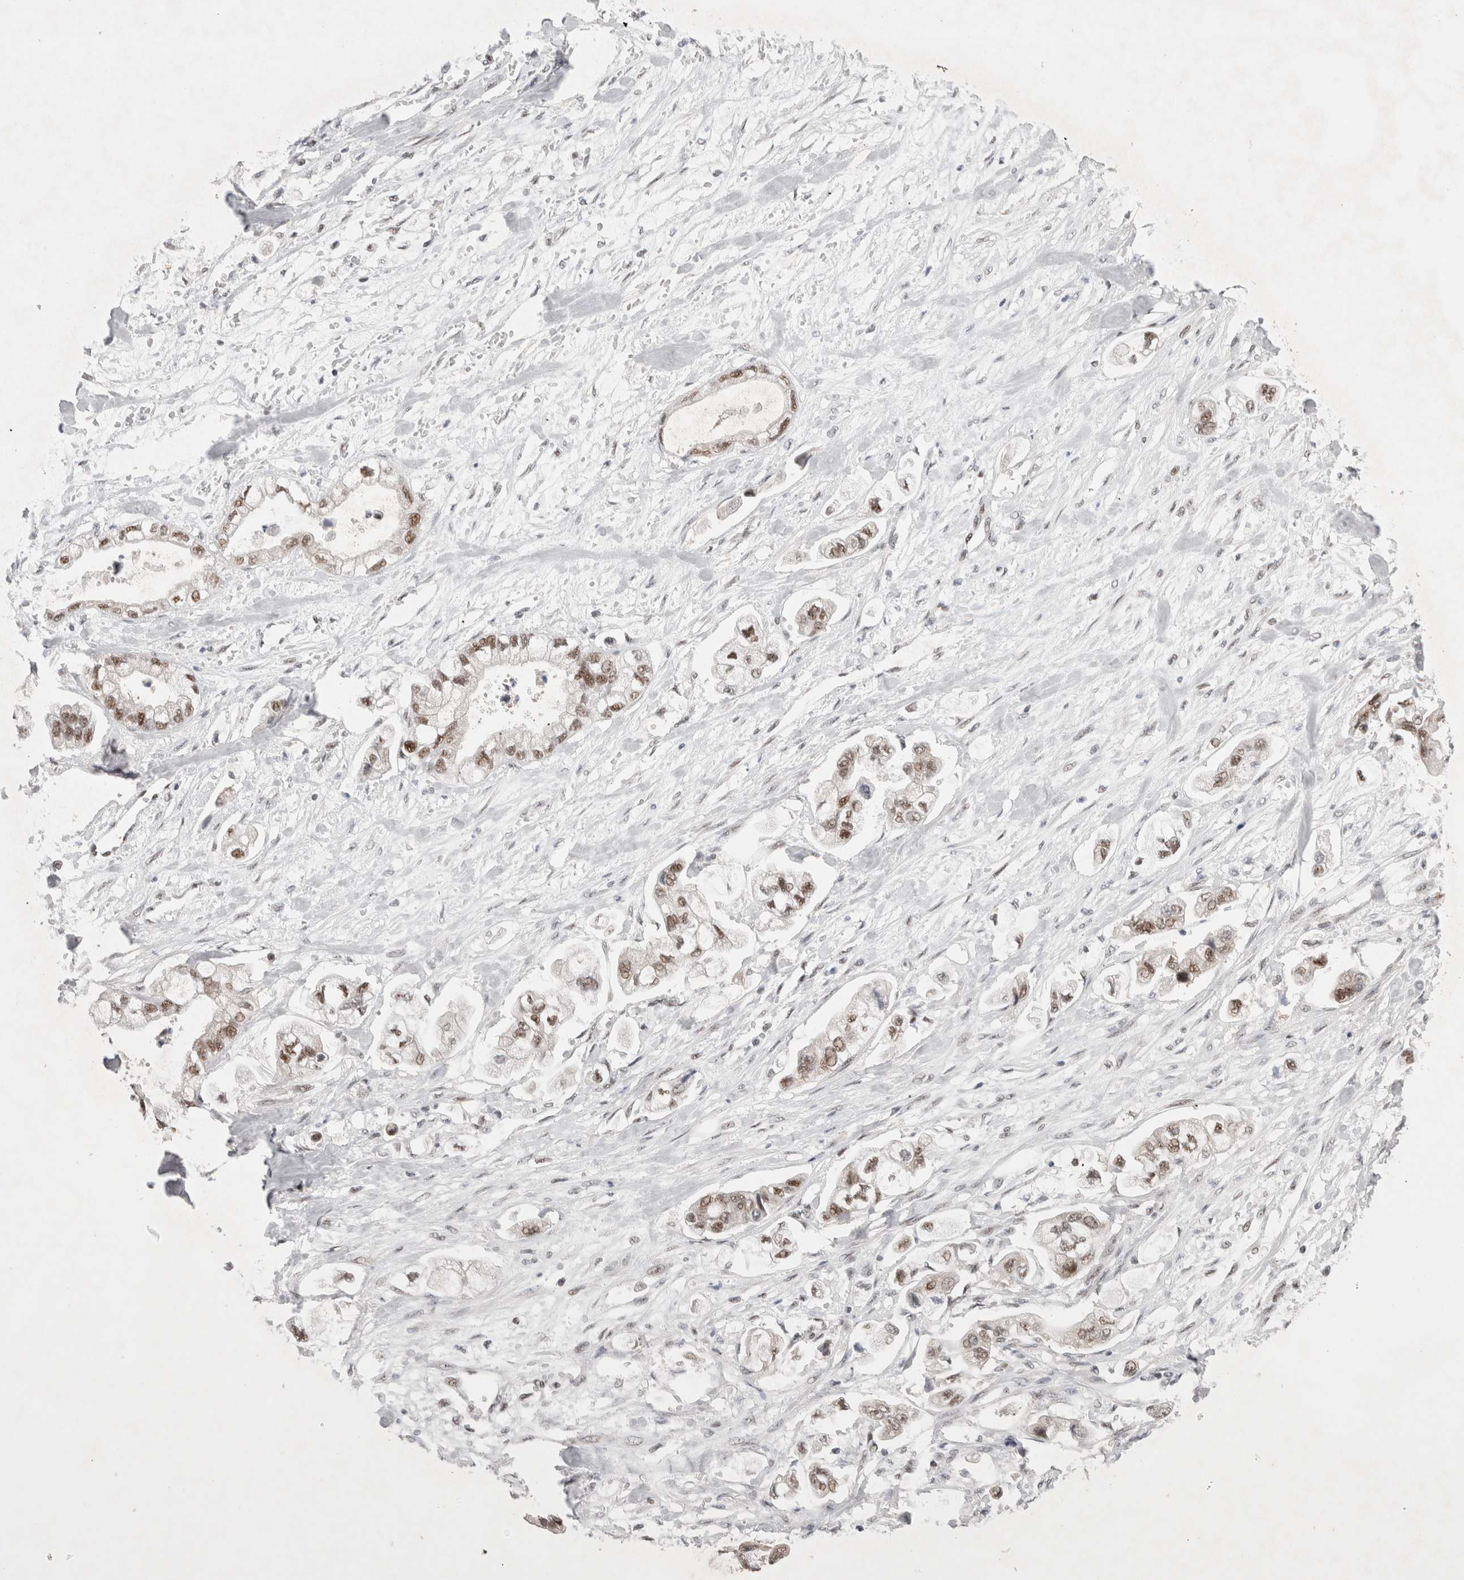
{"staining": {"intensity": "moderate", "quantity": ">75%", "location": "nuclear"}, "tissue": "stomach cancer", "cell_type": "Tumor cells", "image_type": "cancer", "snomed": [{"axis": "morphology", "description": "Normal tissue, NOS"}, {"axis": "morphology", "description": "Adenocarcinoma, NOS"}, {"axis": "topography", "description": "Stomach"}], "caption": "A high-resolution micrograph shows immunohistochemistry (IHC) staining of adenocarcinoma (stomach), which reveals moderate nuclear positivity in about >75% of tumor cells.", "gene": "WIPF2", "patient": {"sex": "male", "age": 62}}